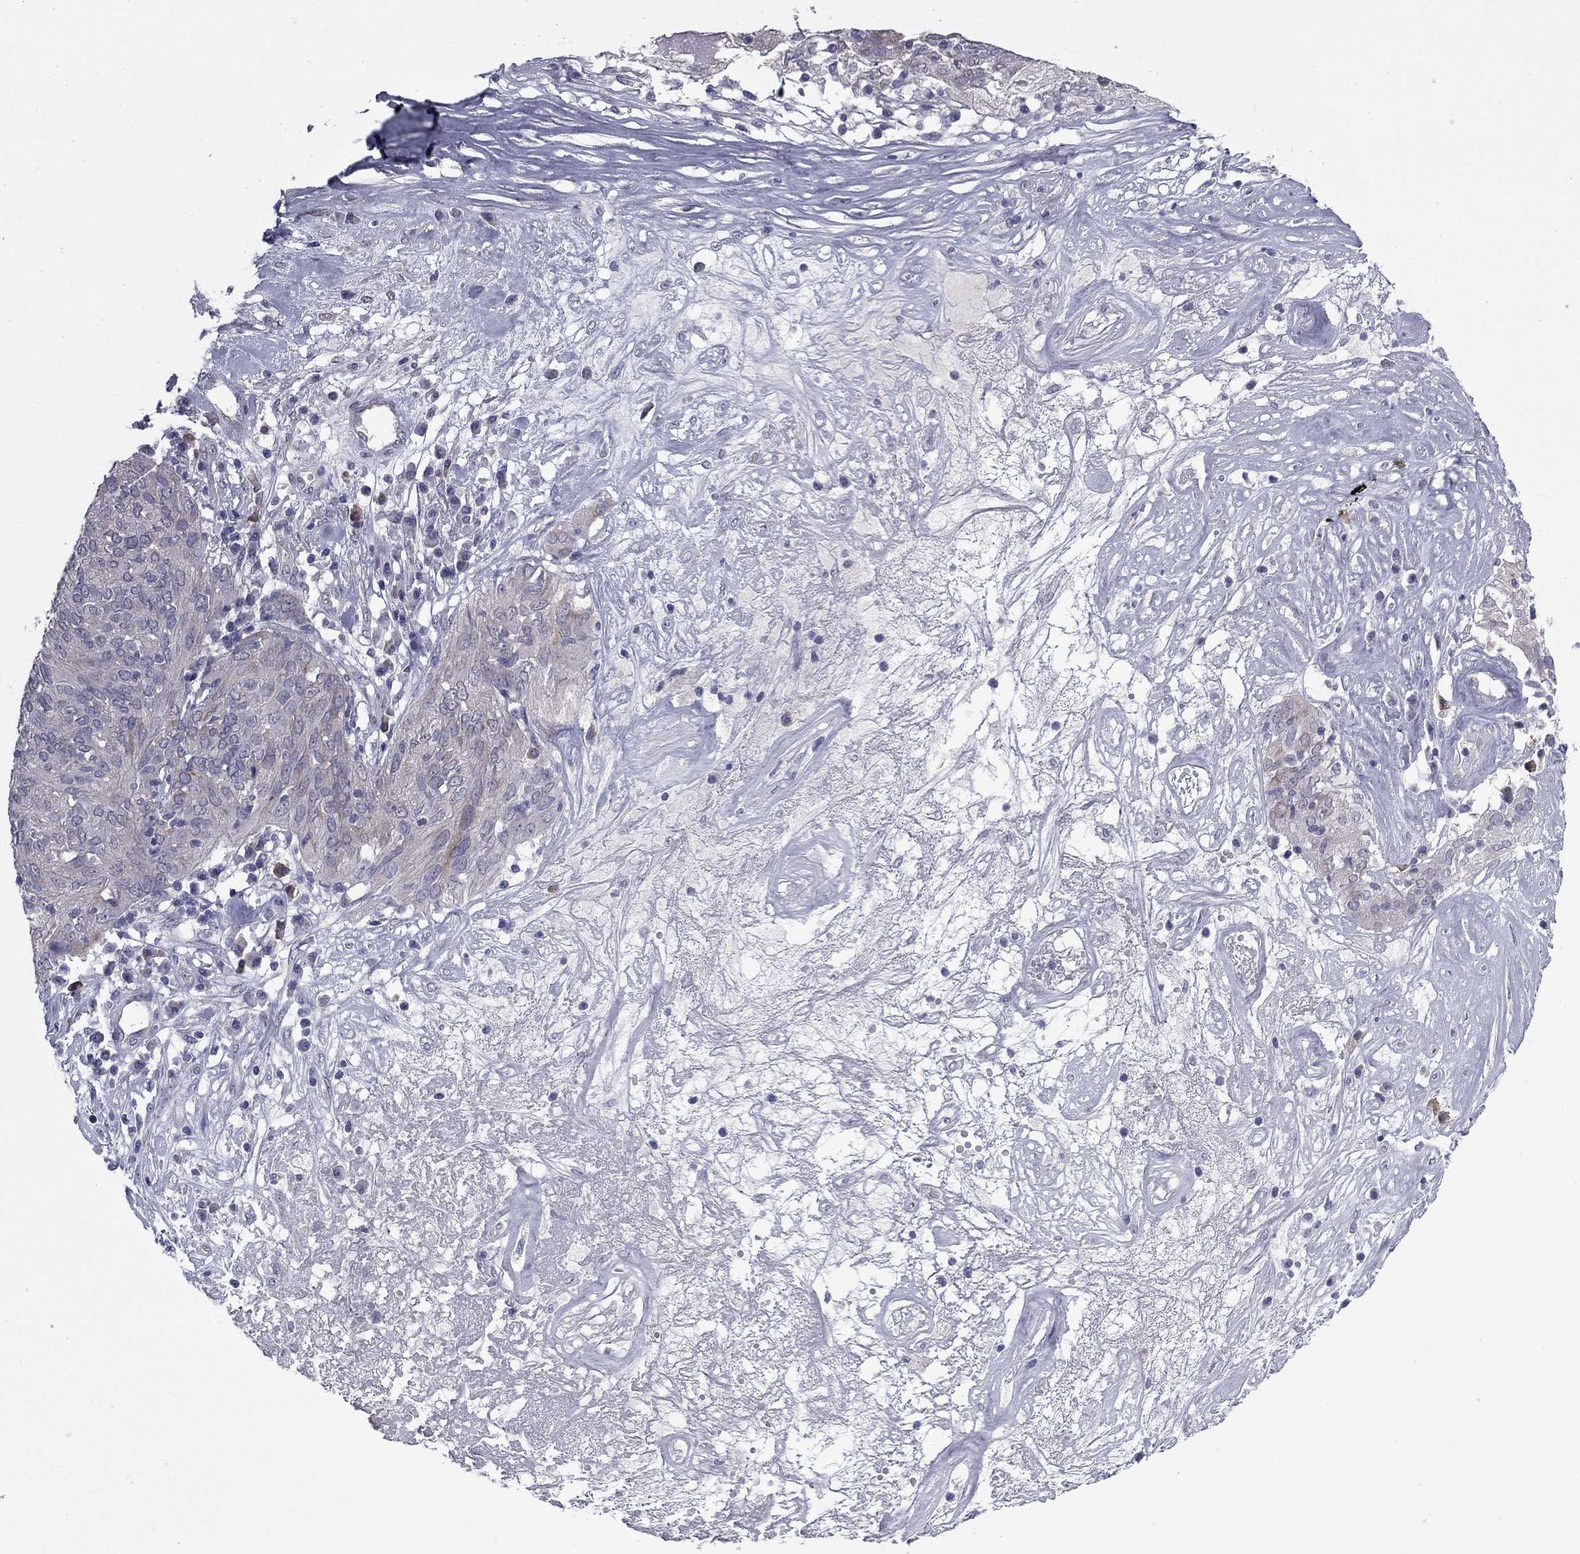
{"staining": {"intensity": "negative", "quantity": "none", "location": "none"}, "tissue": "ovarian cancer", "cell_type": "Tumor cells", "image_type": "cancer", "snomed": [{"axis": "morphology", "description": "Carcinoma, endometroid"}, {"axis": "topography", "description": "Ovary"}], "caption": "DAB immunohistochemical staining of ovarian cancer (endometroid carcinoma) displays no significant expression in tumor cells.", "gene": "PRRT2", "patient": {"sex": "female", "age": 50}}